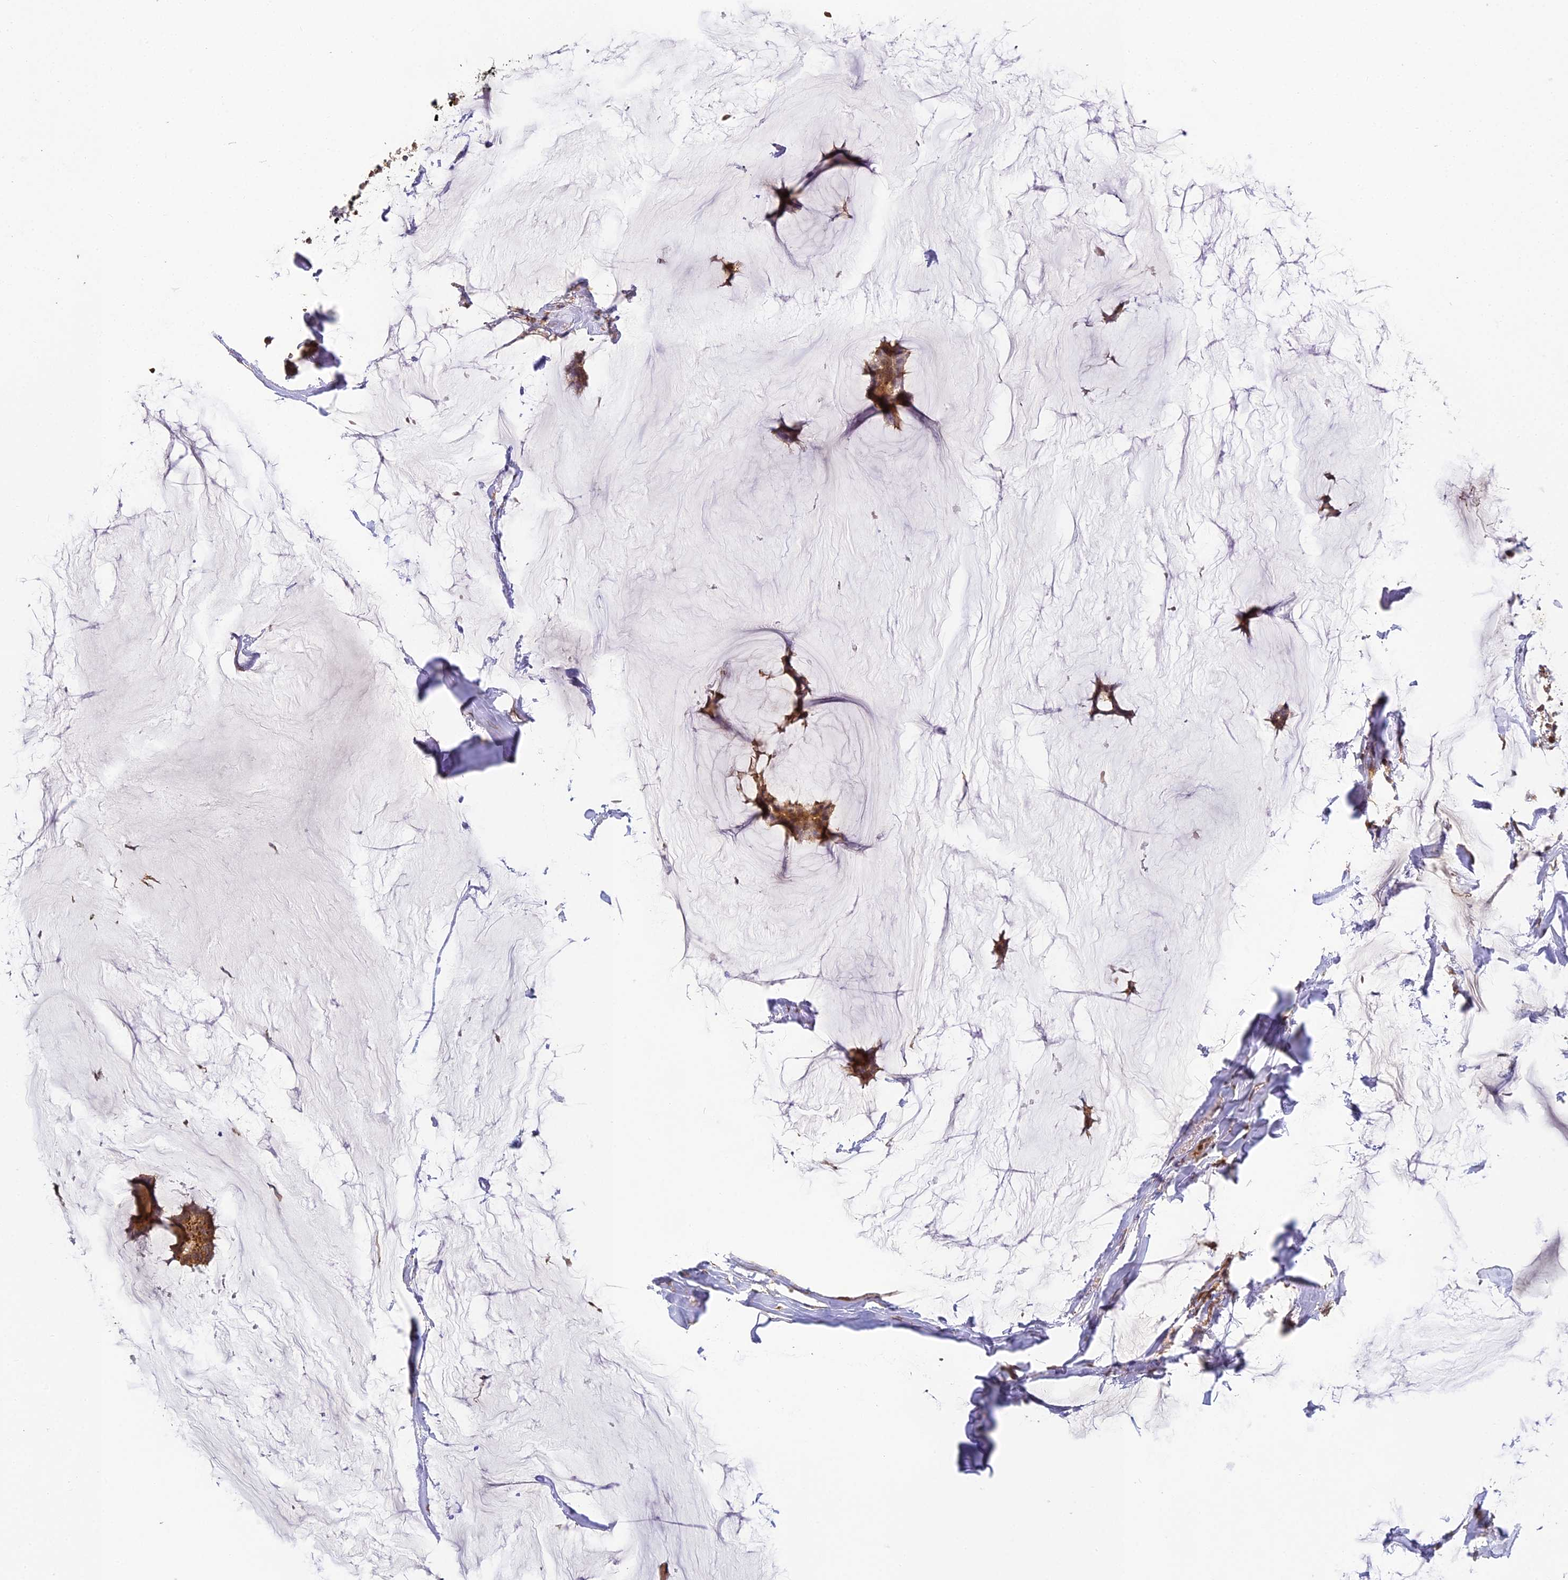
{"staining": {"intensity": "moderate", "quantity": ">75%", "location": "cytoplasmic/membranous,nuclear"}, "tissue": "breast cancer", "cell_type": "Tumor cells", "image_type": "cancer", "snomed": [{"axis": "morphology", "description": "Duct carcinoma"}, {"axis": "topography", "description": "Breast"}], "caption": "Breast infiltrating ductal carcinoma stained with immunohistochemistry (IHC) demonstrates moderate cytoplasmic/membranous and nuclear staining in approximately >75% of tumor cells.", "gene": "ZNF443", "patient": {"sex": "female", "age": 93}}